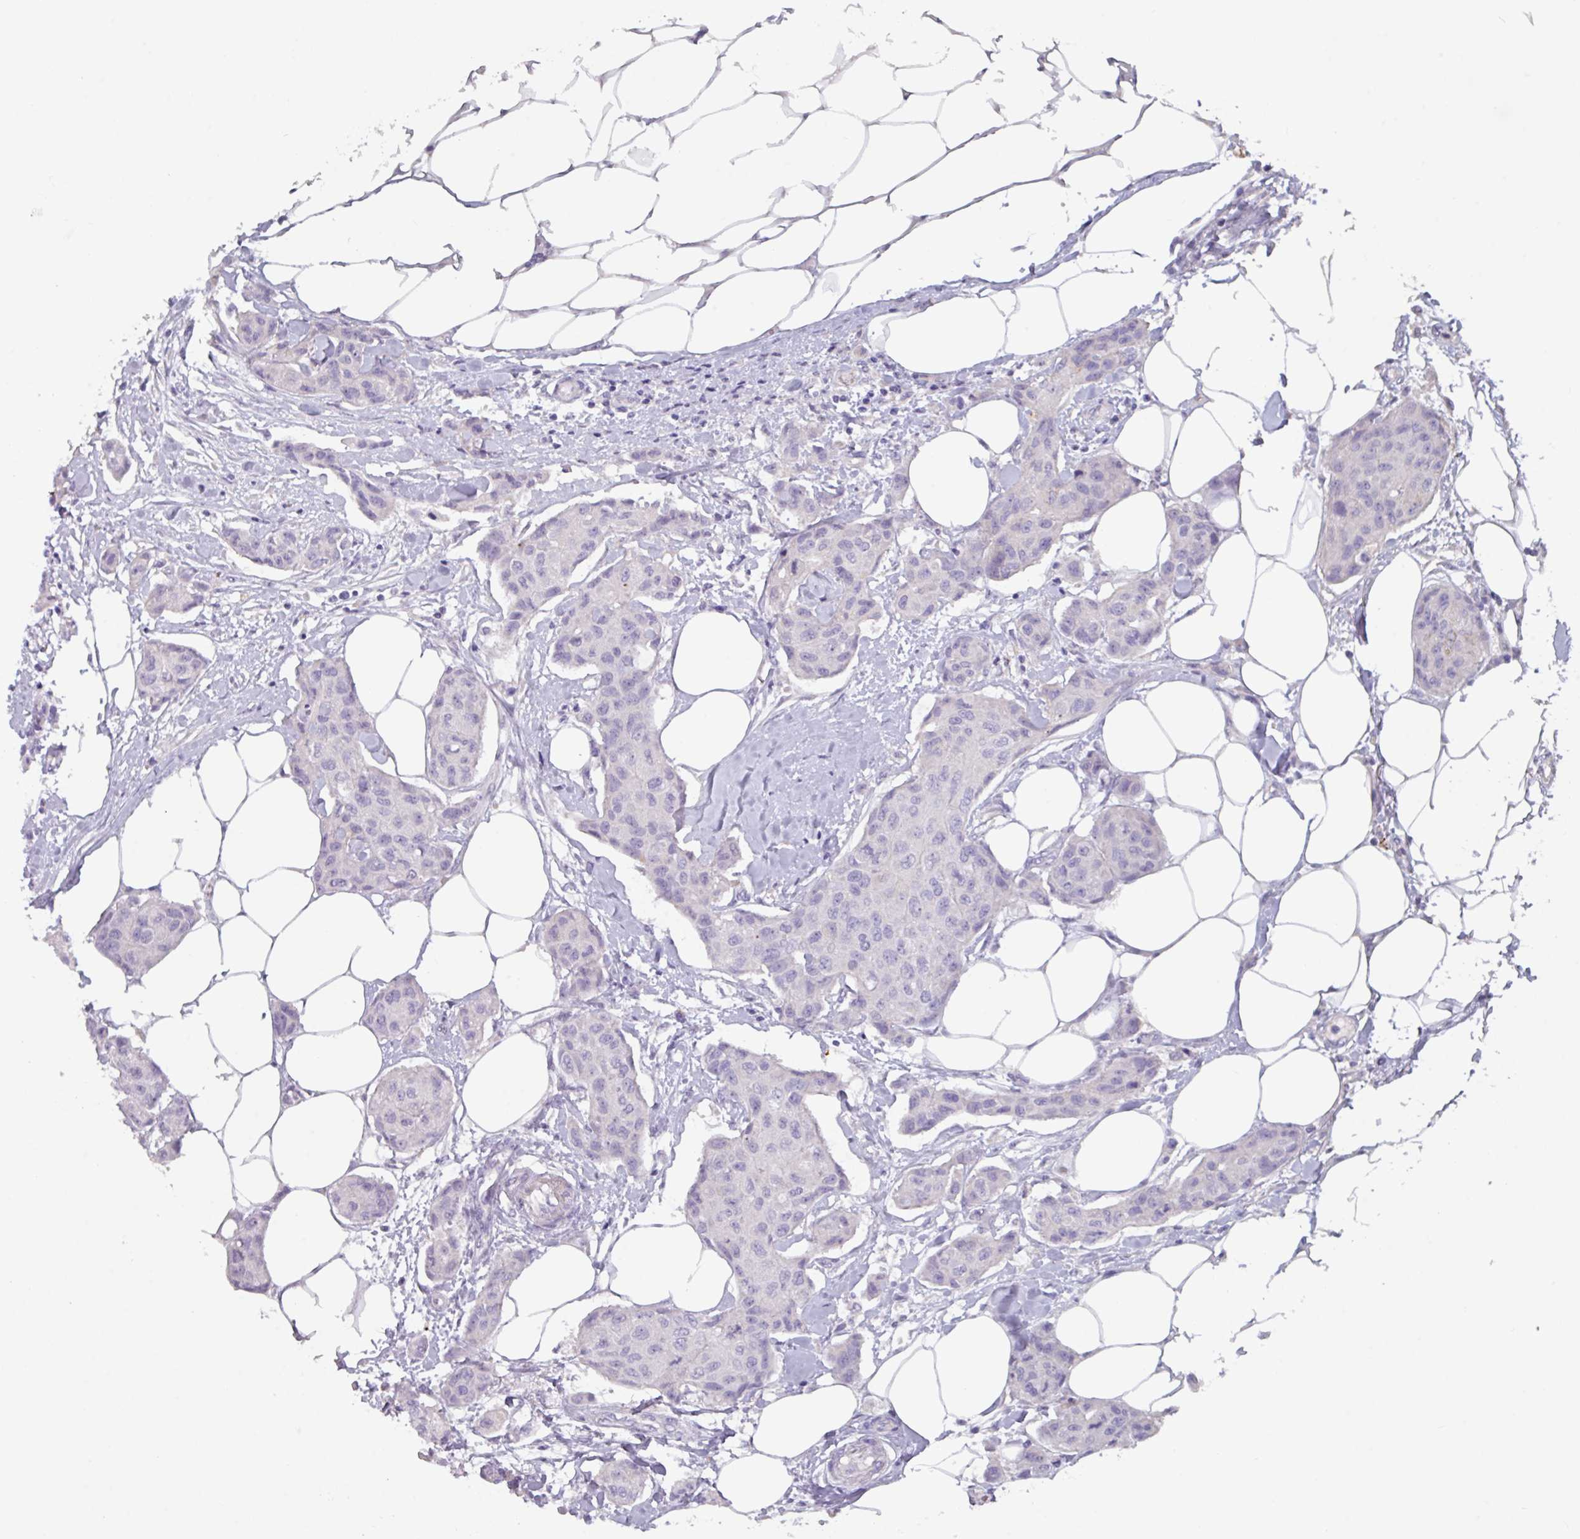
{"staining": {"intensity": "negative", "quantity": "none", "location": "none"}, "tissue": "breast cancer", "cell_type": "Tumor cells", "image_type": "cancer", "snomed": [{"axis": "morphology", "description": "Duct carcinoma"}, {"axis": "topography", "description": "Breast"}, {"axis": "topography", "description": "Lymph node"}], "caption": "A high-resolution photomicrograph shows IHC staining of breast infiltrating ductal carcinoma, which reveals no significant staining in tumor cells. The staining was performed using DAB (3,3'-diaminobenzidine) to visualize the protein expression in brown, while the nuclei were stained in blue with hematoxylin (Magnification: 20x).", "gene": "OR2T10", "patient": {"sex": "female", "age": 80}}